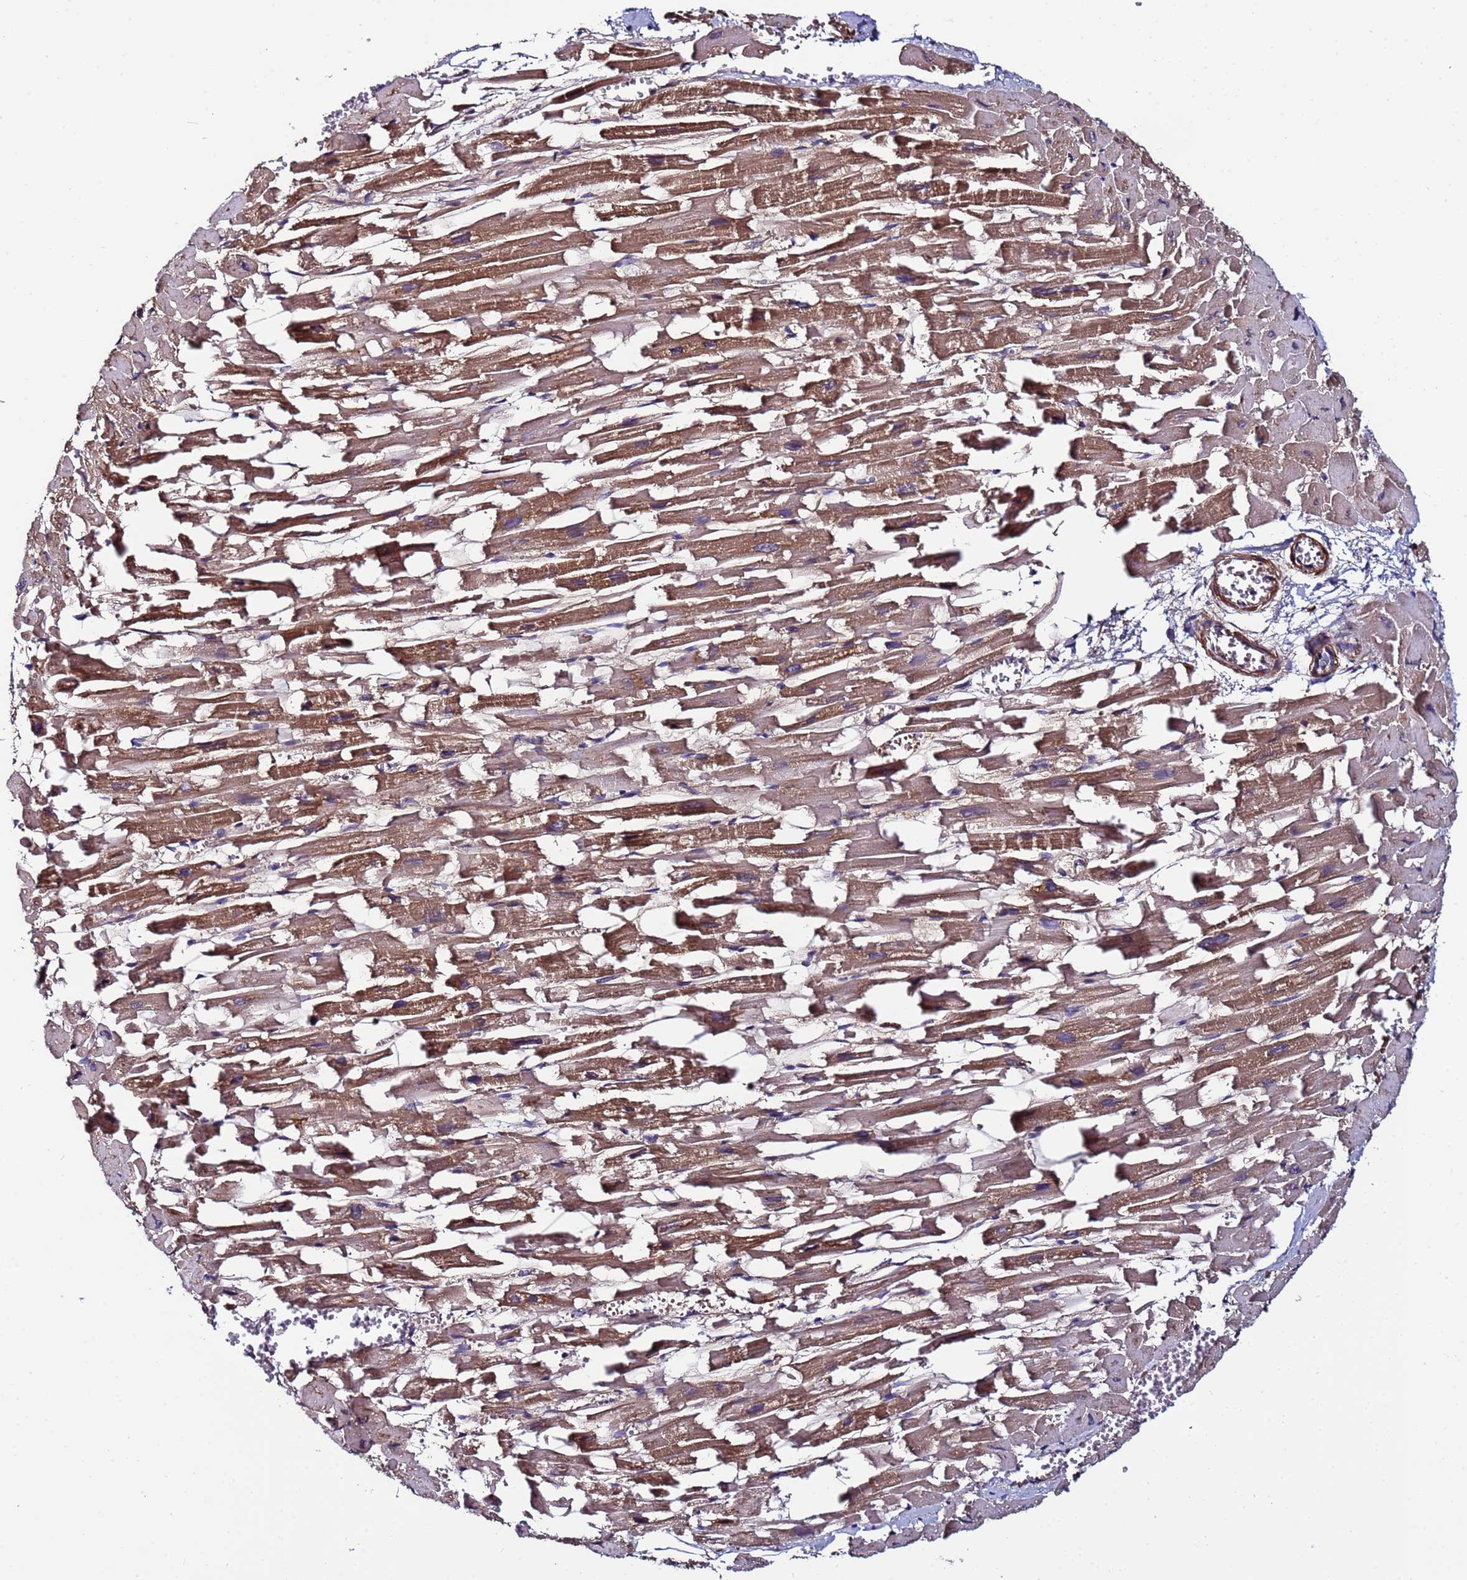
{"staining": {"intensity": "moderate", "quantity": ">75%", "location": "cytoplasmic/membranous"}, "tissue": "heart muscle", "cell_type": "Cardiomyocytes", "image_type": "normal", "snomed": [{"axis": "morphology", "description": "Normal tissue, NOS"}, {"axis": "topography", "description": "Heart"}], "caption": "DAB (3,3'-diaminobenzidine) immunohistochemical staining of benign heart muscle displays moderate cytoplasmic/membranous protein staining in approximately >75% of cardiomyocytes.", "gene": "NAXE", "patient": {"sex": "female", "age": 64}}